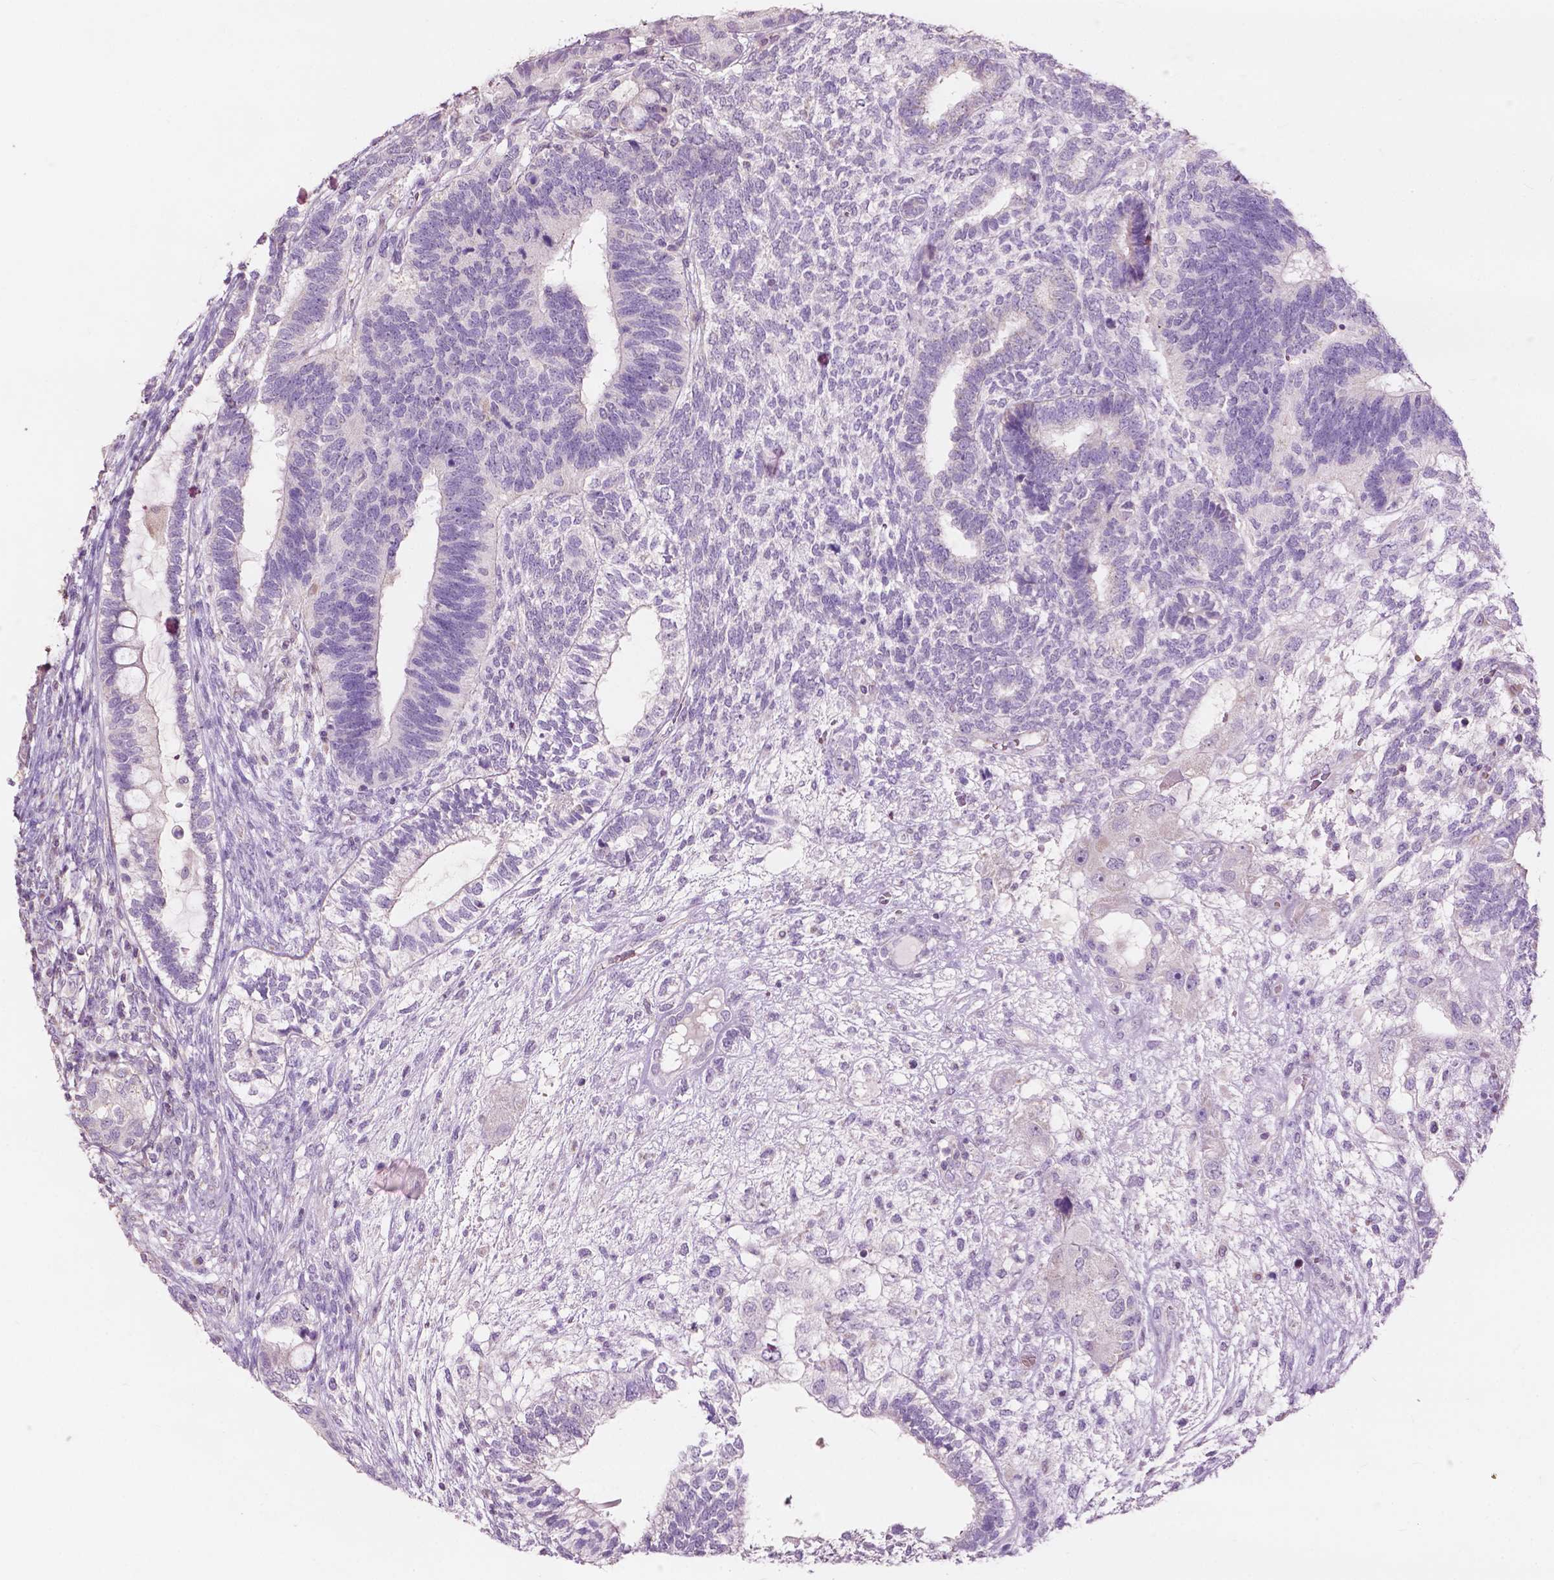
{"staining": {"intensity": "negative", "quantity": "none", "location": "none"}, "tissue": "testis cancer", "cell_type": "Tumor cells", "image_type": "cancer", "snomed": [{"axis": "morphology", "description": "Seminoma, NOS"}, {"axis": "morphology", "description": "Carcinoma, Embryonal, NOS"}, {"axis": "topography", "description": "Testis"}], "caption": "This is a histopathology image of immunohistochemistry (IHC) staining of testis cancer (seminoma), which shows no expression in tumor cells.", "gene": "NDUFS1", "patient": {"sex": "male", "age": 41}}